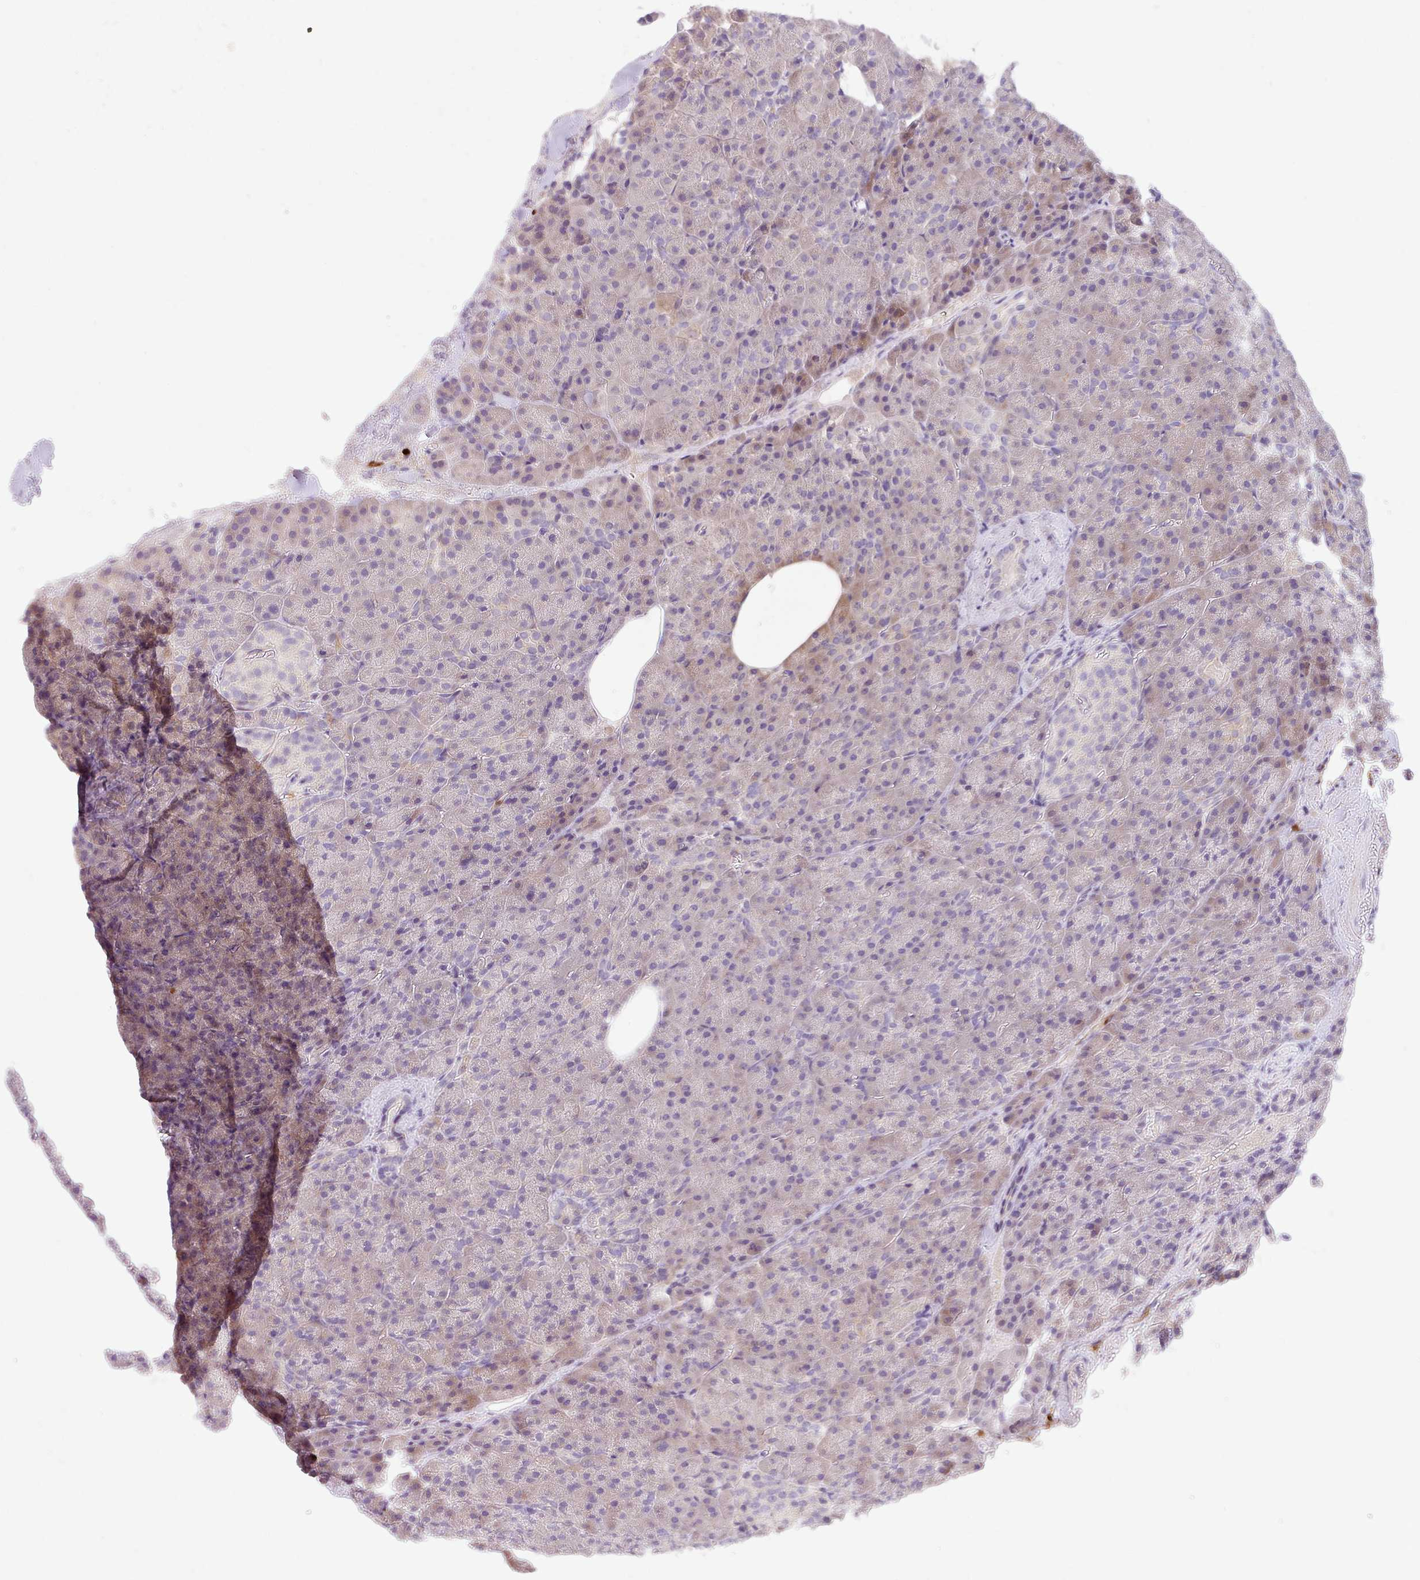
{"staining": {"intensity": "weak", "quantity": "<25%", "location": "cytoplasmic/membranous"}, "tissue": "pancreas", "cell_type": "Exocrine glandular cells", "image_type": "normal", "snomed": [{"axis": "morphology", "description": "Normal tissue, NOS"}, {"axis": "topography", "description": "Pancreas"}], "caption": "This is an IHC micrograph of normal human pancreas. There is no expression in exocrine glandular cells.", "gene": "CRISP3", "patient": {"sex": "female", "age": 74}}